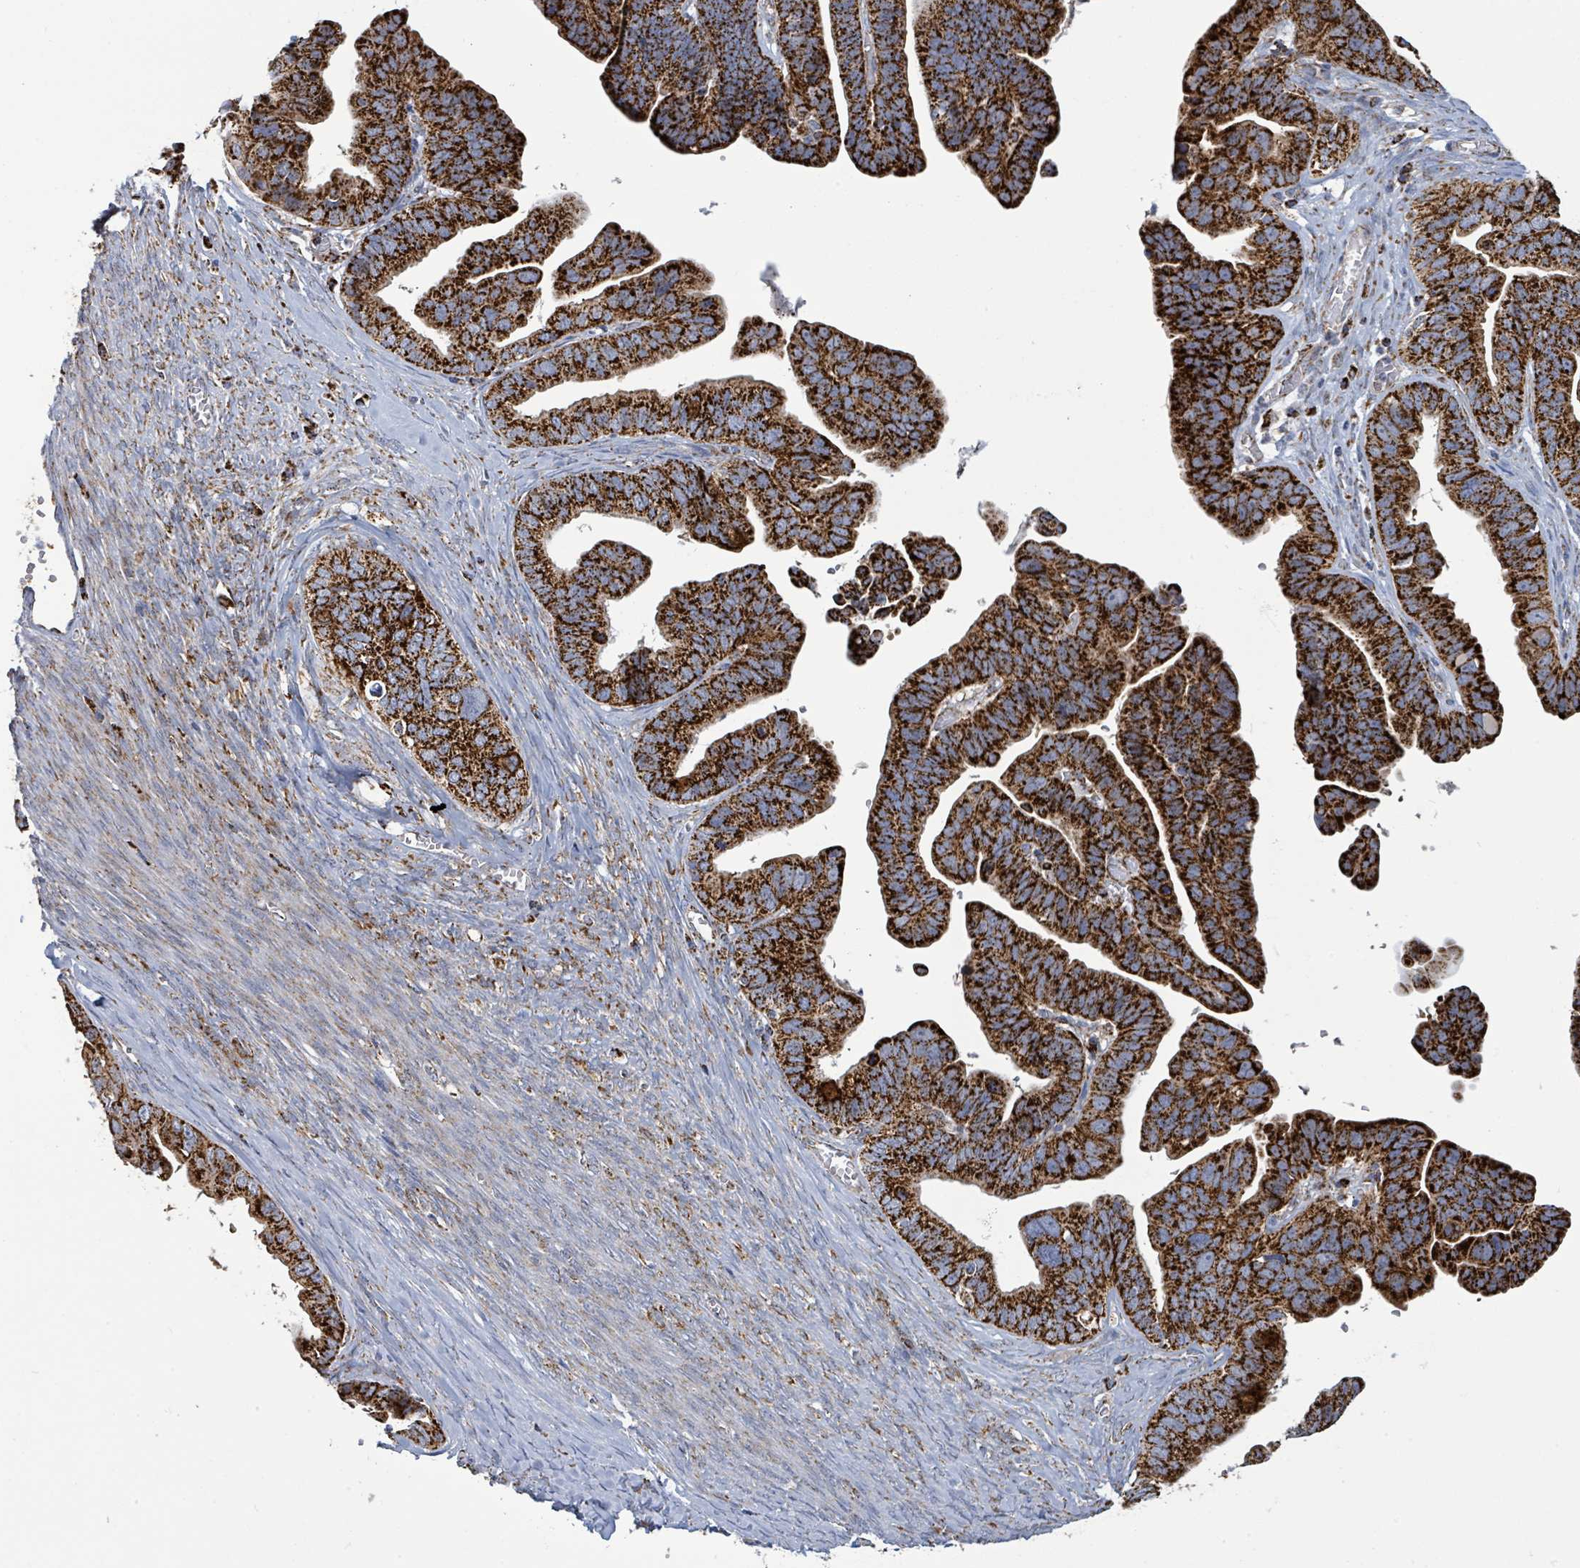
{"staining": {"intensity": "strong", "quantity": ">75%", "location": "cytoplasmic/membranous"}, "tissue": "ovarian cancer", "cell_type": "Tumor cells", "image_type": "cancer", "snomed": [{"axis": "morphology", "description": "Cystadenocarcinoma, serous, NOS"}, {"axis": "topography", "description": "Ovary"}], "caption": "Tumor cells display strong cytoplasmic/membranous staining in approximately >75% of cells in serous cystadenocarcinoma (ovarian). (DAB (3,3'-diaminobenzidine) IHC with brightfield microscopy, high magnification).", "gene": "SUCLG2", "patient": {"sex": "female", "age": 56}}